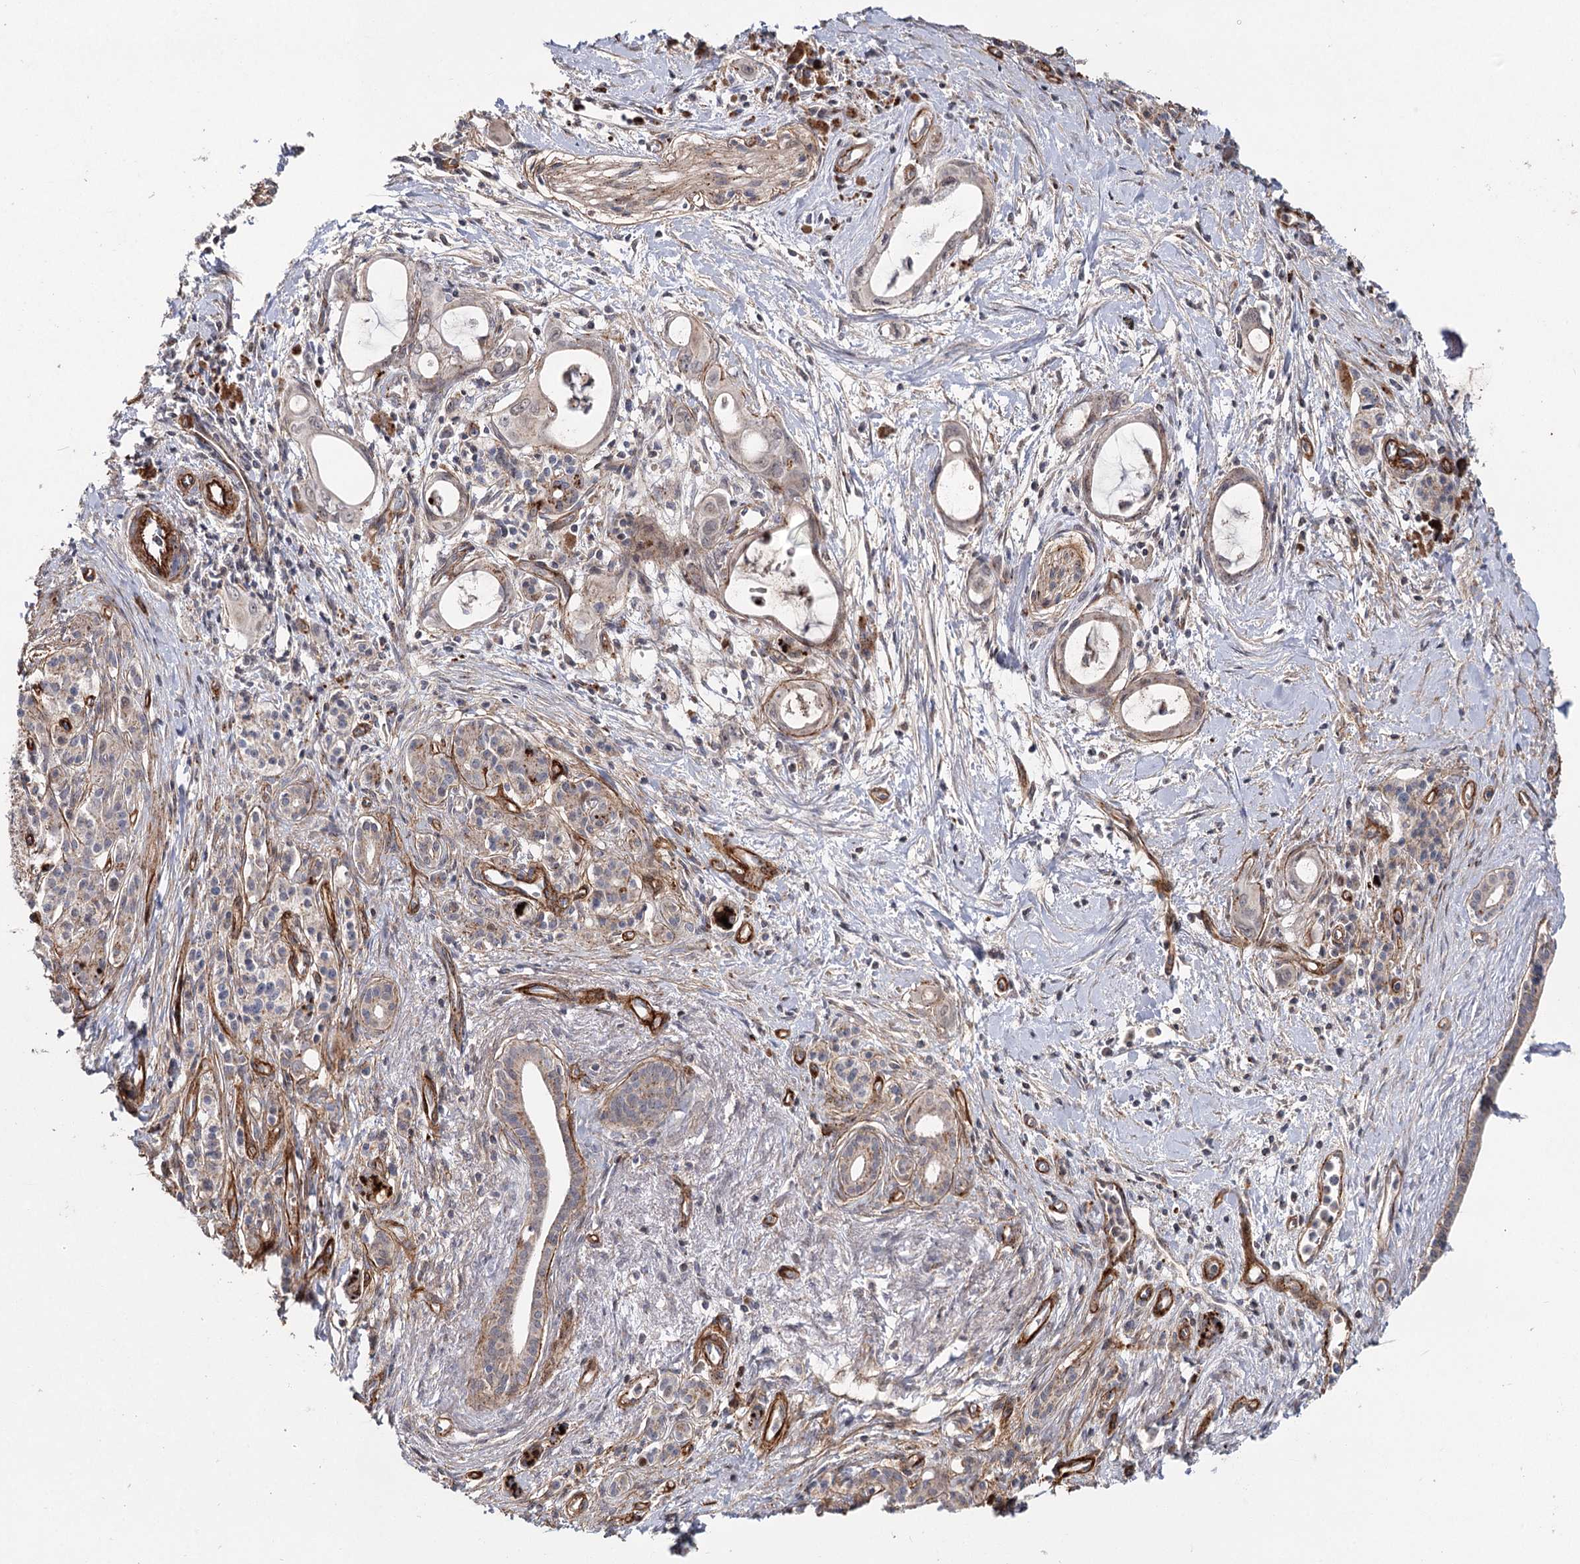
{"staining": {"intensity": "weak", "quantity": ">75%", "location": "cytoplasmic/membranous"}, "tissue": "pancreatic cancer", "cell_type": "Tumor cells", "image_type": "cancer", "snomed": [{"axis": "morphology", "description": "Adenocarcinoma, NOS"}, {"axis": "topography", "description": "Pancreas"}], "caption": "Immunohistochemistry of human pancreatic cancer demonstrates low levels of weak cytoplasmic/membranous staining in approximately >75% of tumor cells.", "gene": "ATL2", "patient": {"sex": "male", "age": 72}}